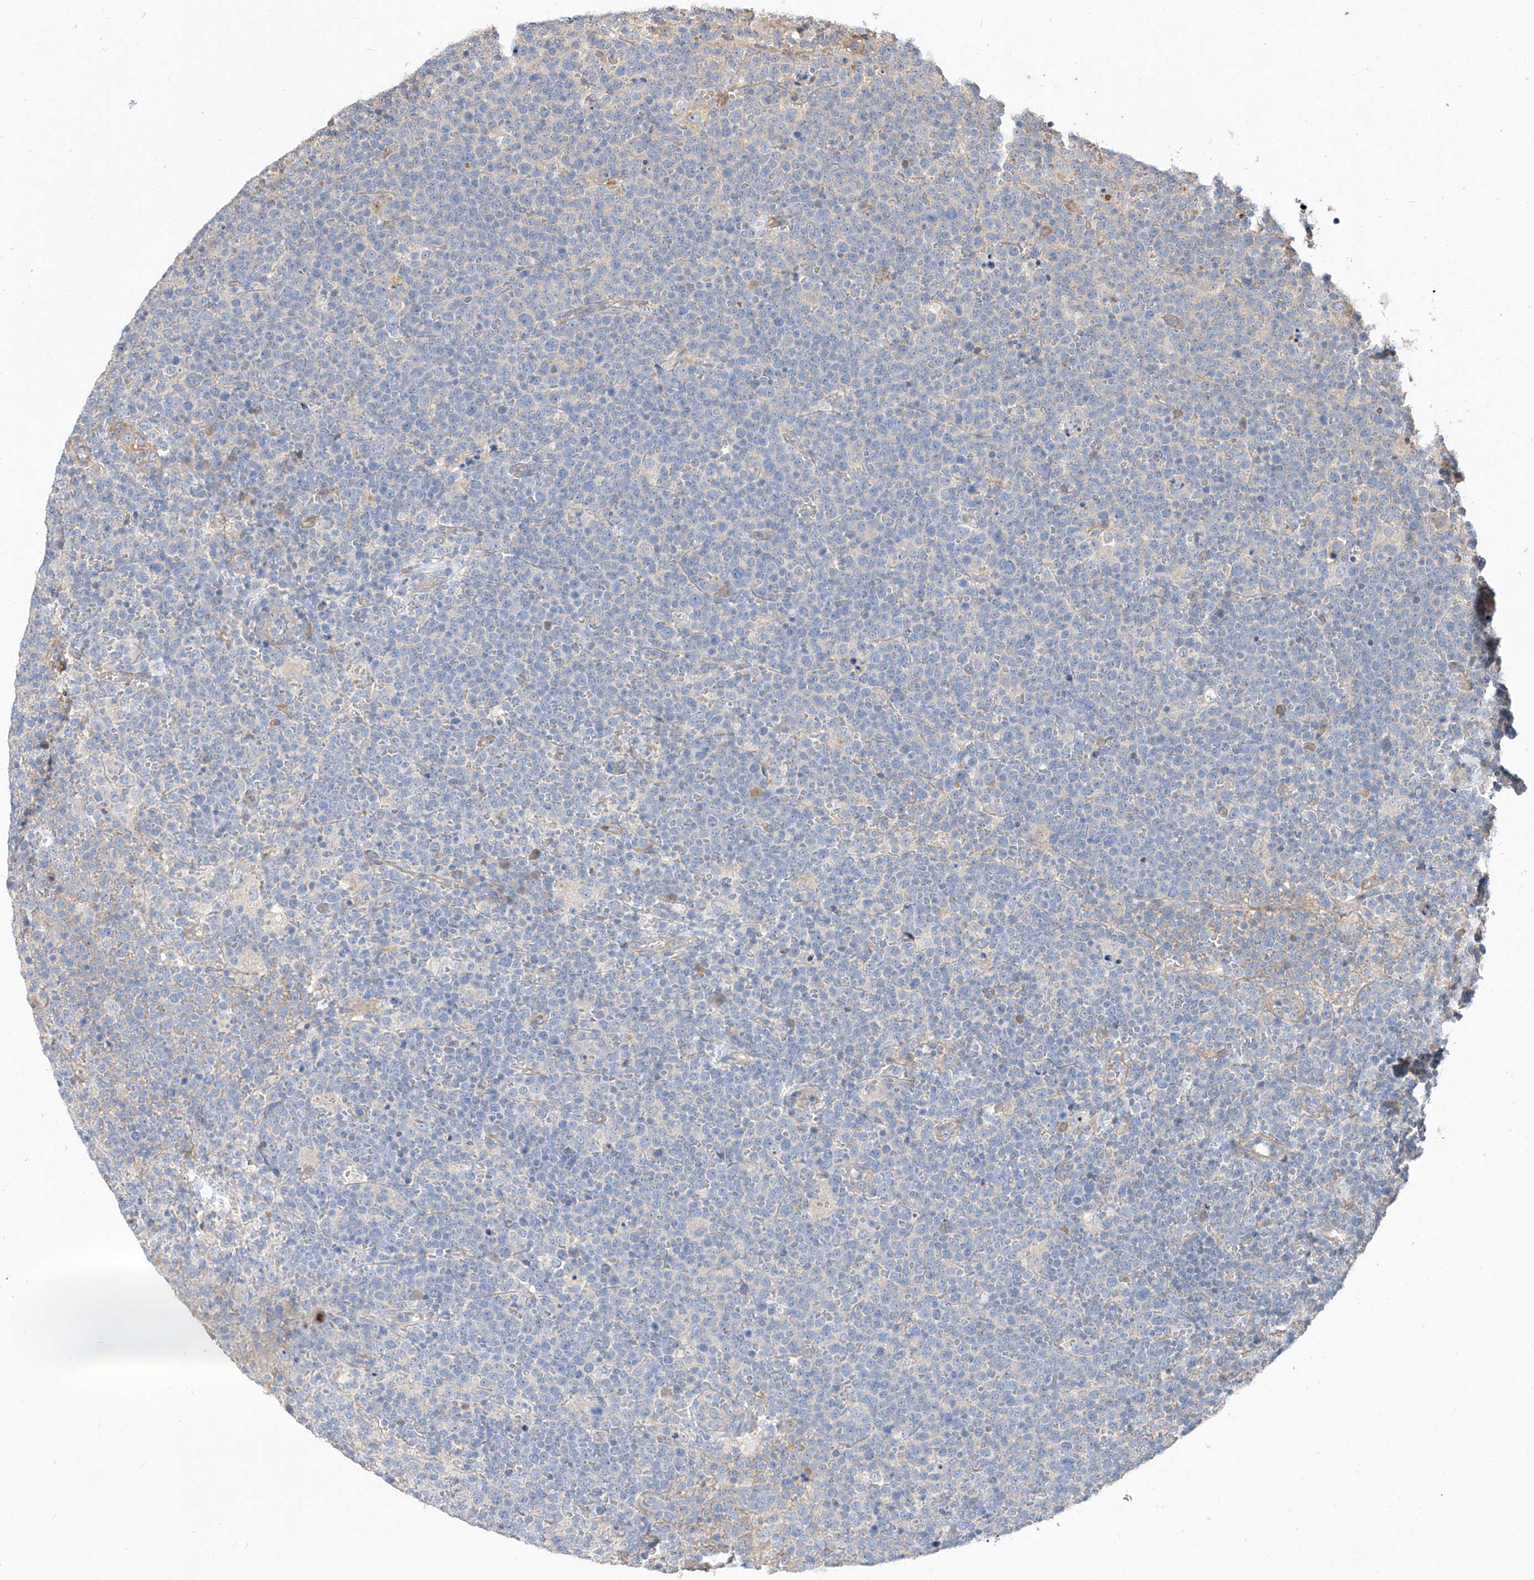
{"staining": {"intensity": "negative", "quantity": "none", "location": "none"}, "tissue": "lymphoma", "cell_type": "Tumor cells", "image_type": "cancer", "snomed": [{"axis": "morphology", "description": "Malignant lymphoma, non-Hodgkin's type, High grade"}, {"axis": "topography", "description": "Lymph node"}], "caption": "Micrograph shows no significant protein expression in tumor cells of lymphoma. (Brightfield microscopy of DAB (3,3'-diaminobenzidine) immunohistochemistry at high magnification).", "gene": "DIRAS3", "patient": {"sex": "male", "age": 61}}